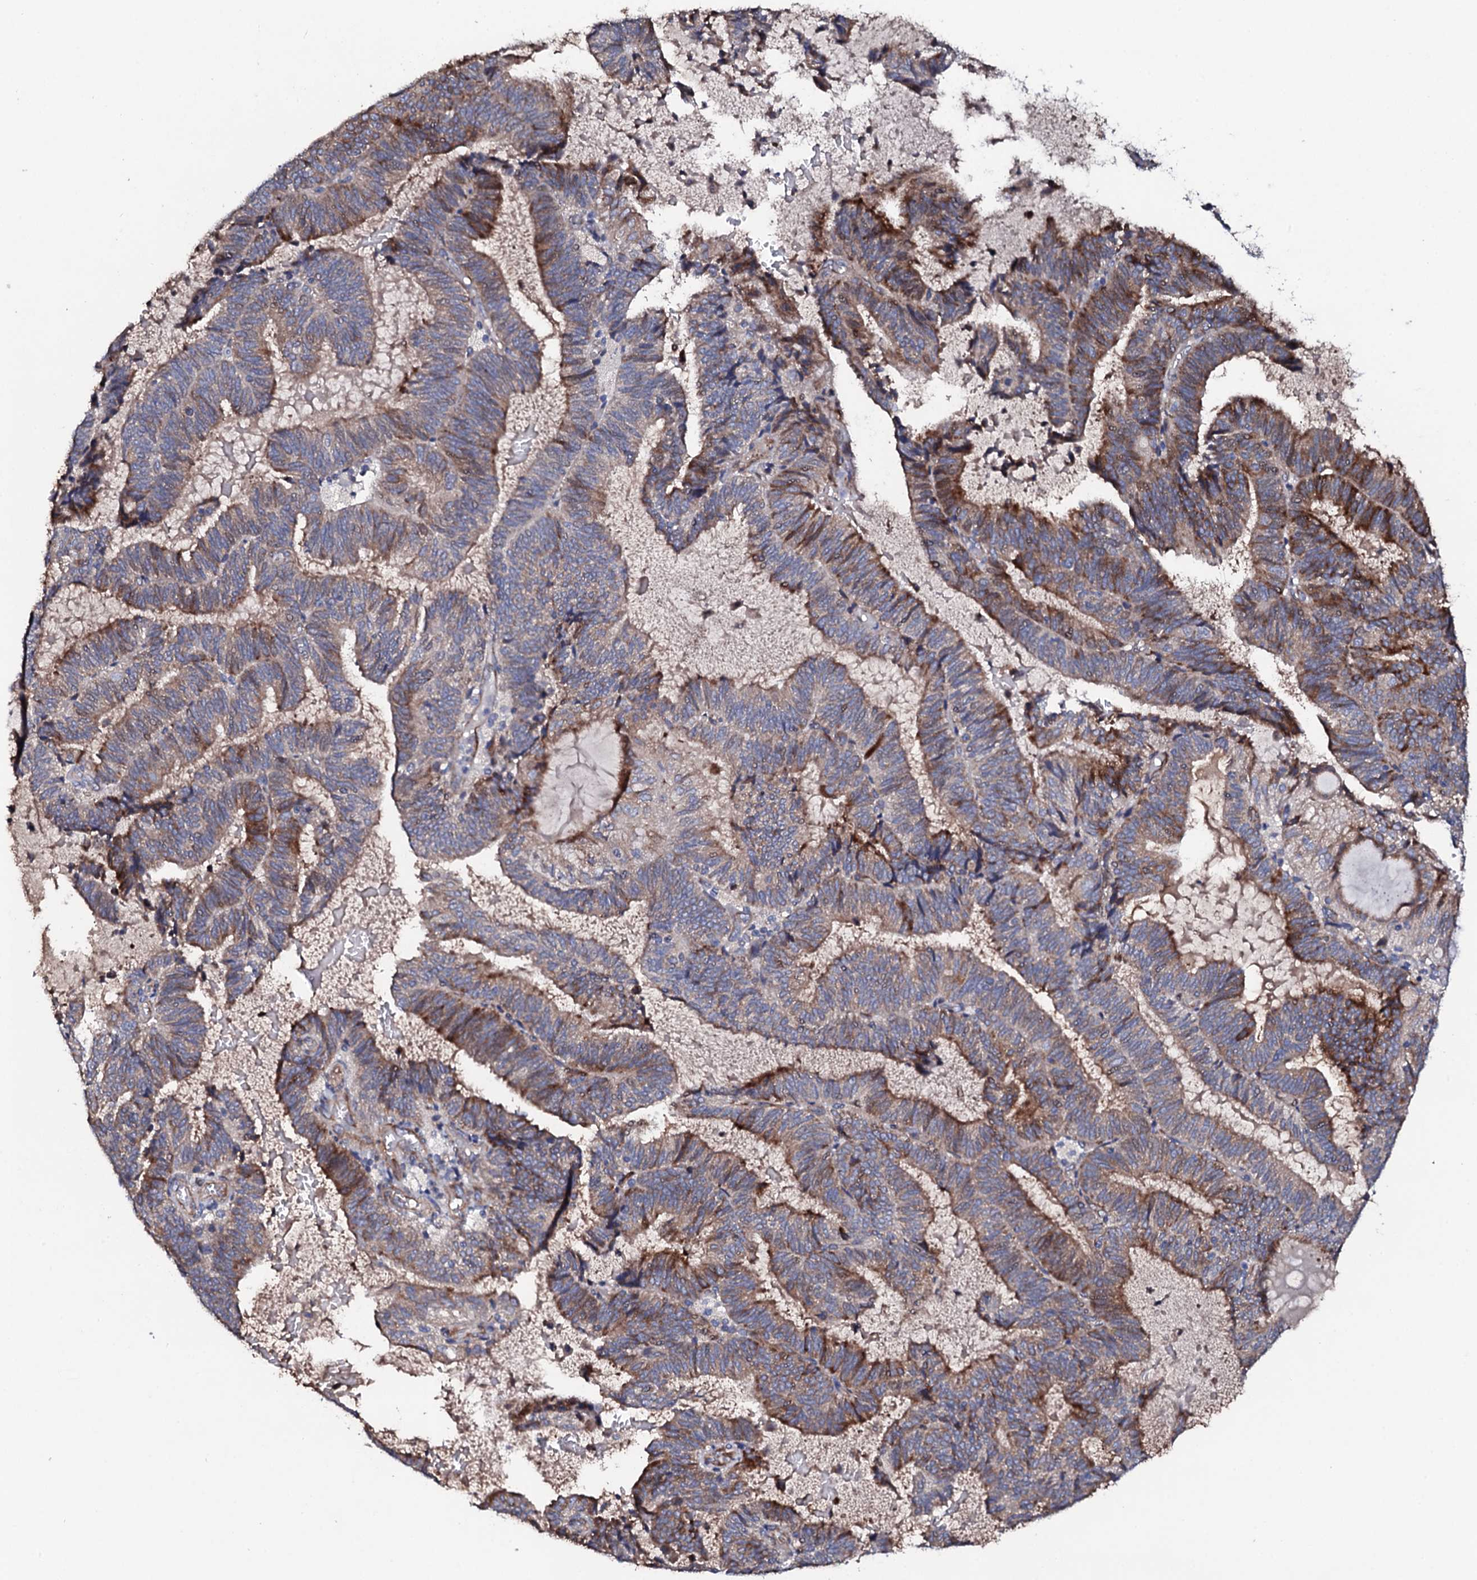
{"staining": {"intensity": "moderate", "quantity": "25%-75%", "location": "cytoplasmic/membranous"}, "tissue": "endometrial cancer", "cell_type": "Tumor cells", "image_type": "cancer", "snomed": [{"axis": "morphology", "description": "Adenocarcinoma, NOS"}, {"axis": "topography", "description": "Endometrium"}], "caption": "Immunohistochemistry (DAB) staining of human adenocarcinoma (endometrial) exhibits moderate cytoplasmic/membranous protein positivity in about 25%-75% of tumor cells.", "gene": "DBX1", "patient": {"sex": "female", "age": 81}}